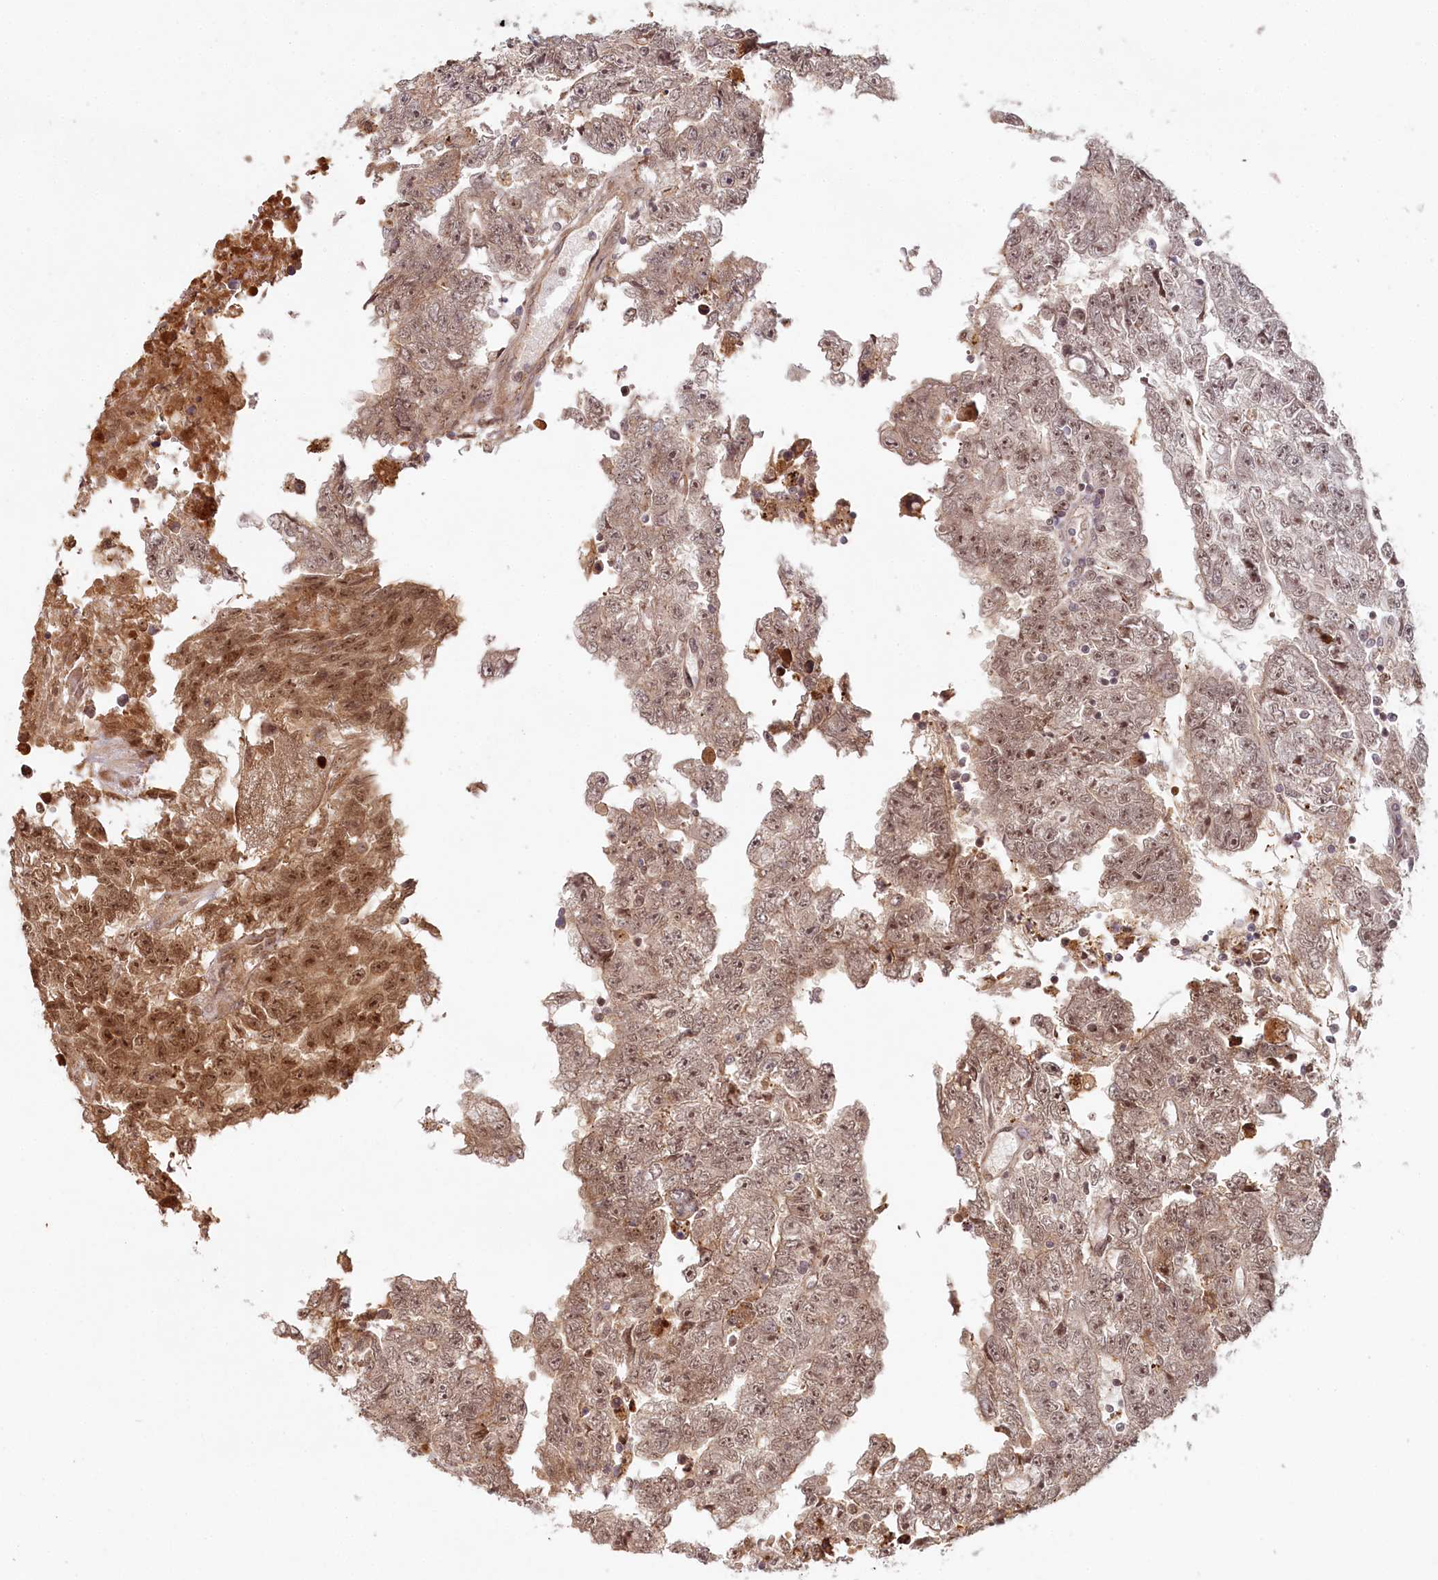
{"staining": {"intensity": "moderate", "quantity": ">75%", "location": "nuclear"}, "tissue": "testis cancer", "cell_type": "Tumor cells", "image_type": "cancer", "snomed": [{"axis": "morphology", "description": "Carcinoma, Embryonal, NOS"}, {"axis": "topography", "description": "Testis"}], "caption": "Embryonal carcinoma (testis) stained with a brown dye displays moderate nuclear positive expression in about >75% of tumor cells.", "gene": "WAPL", "patient": {"sex": "male", "age": 25}}